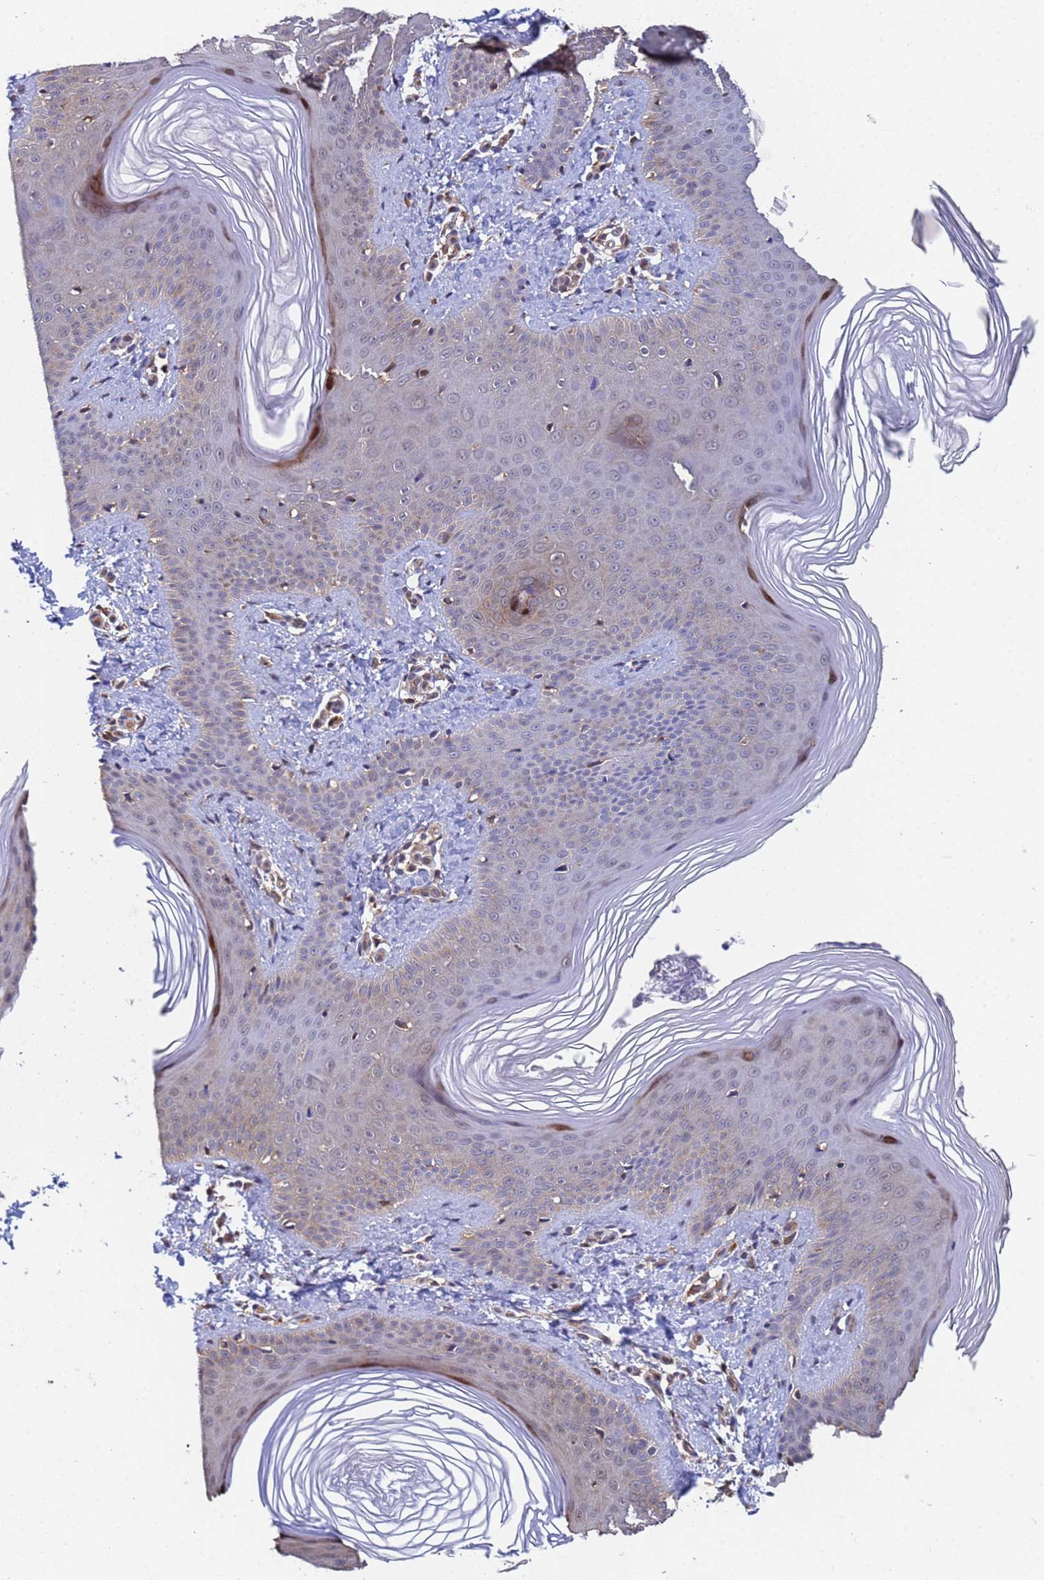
{"staining": {"intensity": "moderate", "quantity": "25%-75%", "location": "cytoplasmic/membranous"}, "tissue": "skin", "cell_type": "Epidermal cells", "image_type": "normal", "snomed": [{"axis": "morphology", "description": "Normal tissue, NOS"}, {"axis": "morphology", "description": "Inflammation, NOS"}, {"axis": "topography", "description": "Soft tissue"}, {"axis": "topography", "description": "Anal"}], "caption": "IHC histopathology image of benign skin: skin stained using IHC shows medium levels of moderate protein expression localized specifically in the cytoplasmic/membranous of epidermal cells, appearing as a cytoplasmic/membranous brown color.", "gene": "FAM25A", "patient": {"sex": "female", "age": 15}}